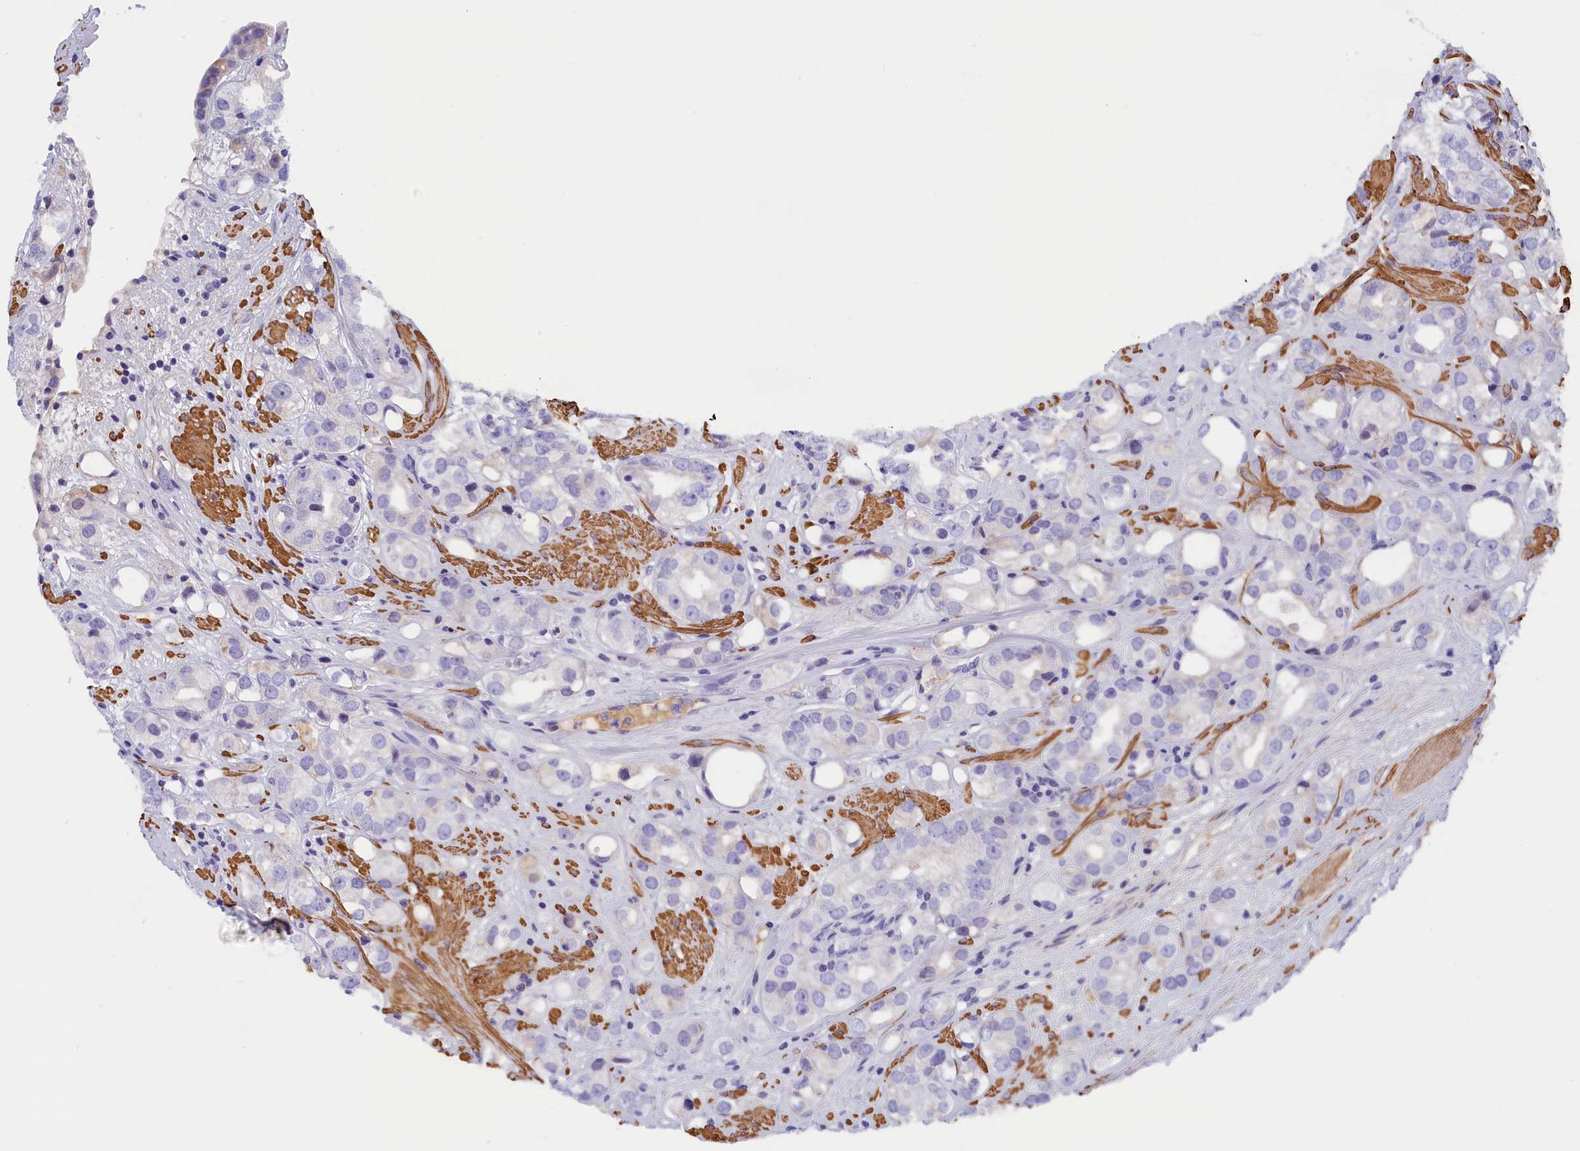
{"staining": {"intensity": "negative", "quantity": "none", "location": "none"}, "tissue": "prostate cancer", "cell_type": "Tumor cells", "image_type": "cancer", "snomed": [{"axis": "morphology", "description": "Adenocarcinoma, NOS"}, {"axis": "topography", "description": "Prostate"}], "caption": "An image of prostate cancer (adenocarcinoma) stained for a protein shows no brown staining in tumor cells. (Brightfield microscopy of DAB (3,3'-diaminobenzidine) immunohistochemistry at high magnification).", "gene": "BCL2L13", "patient": {"sex": "male", "age": 79}}